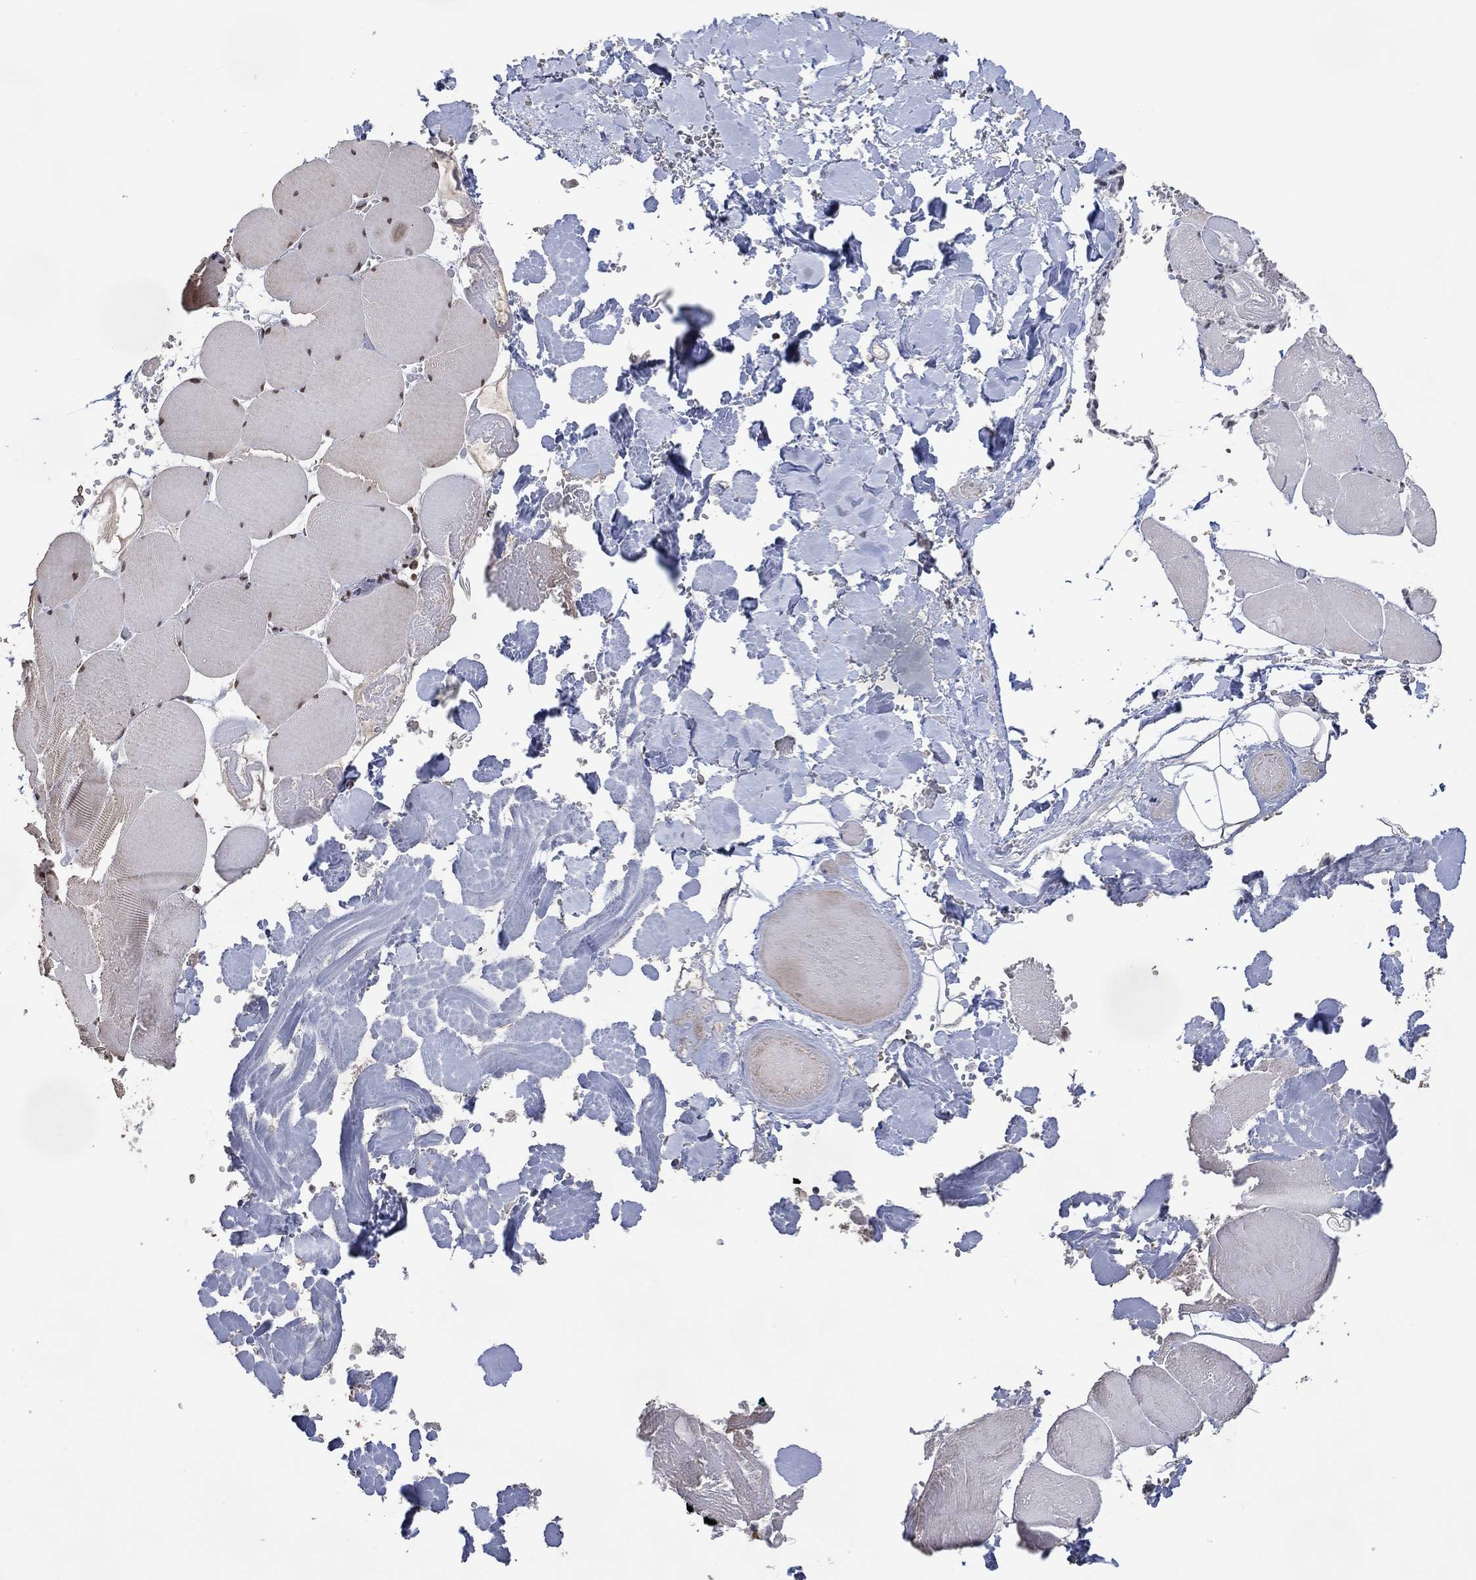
{"staining": {"intensity": "negative", "quantity": "none", "location": "none"}, "tissue": "skeletal muscle", "cell_type": "Myocytes", "image_type": "normal", "snomed": [{"axis": "morphology", "description": "Normal tissue, NOS"}, {"axis": "morphology", "description": "Malignant melanoma, Metastatic site"}, {"axis": "topography", "description": "Skeletal muscle"}], "caption": "The image displays no significant expression in myocytes of skeletal muscle. The staining is performed using DAB brown chromogen with nuclei counter-stained in using hematoxylin.", "gene": "EHMT1", "patient": {"sex": "male", "age": 50}}